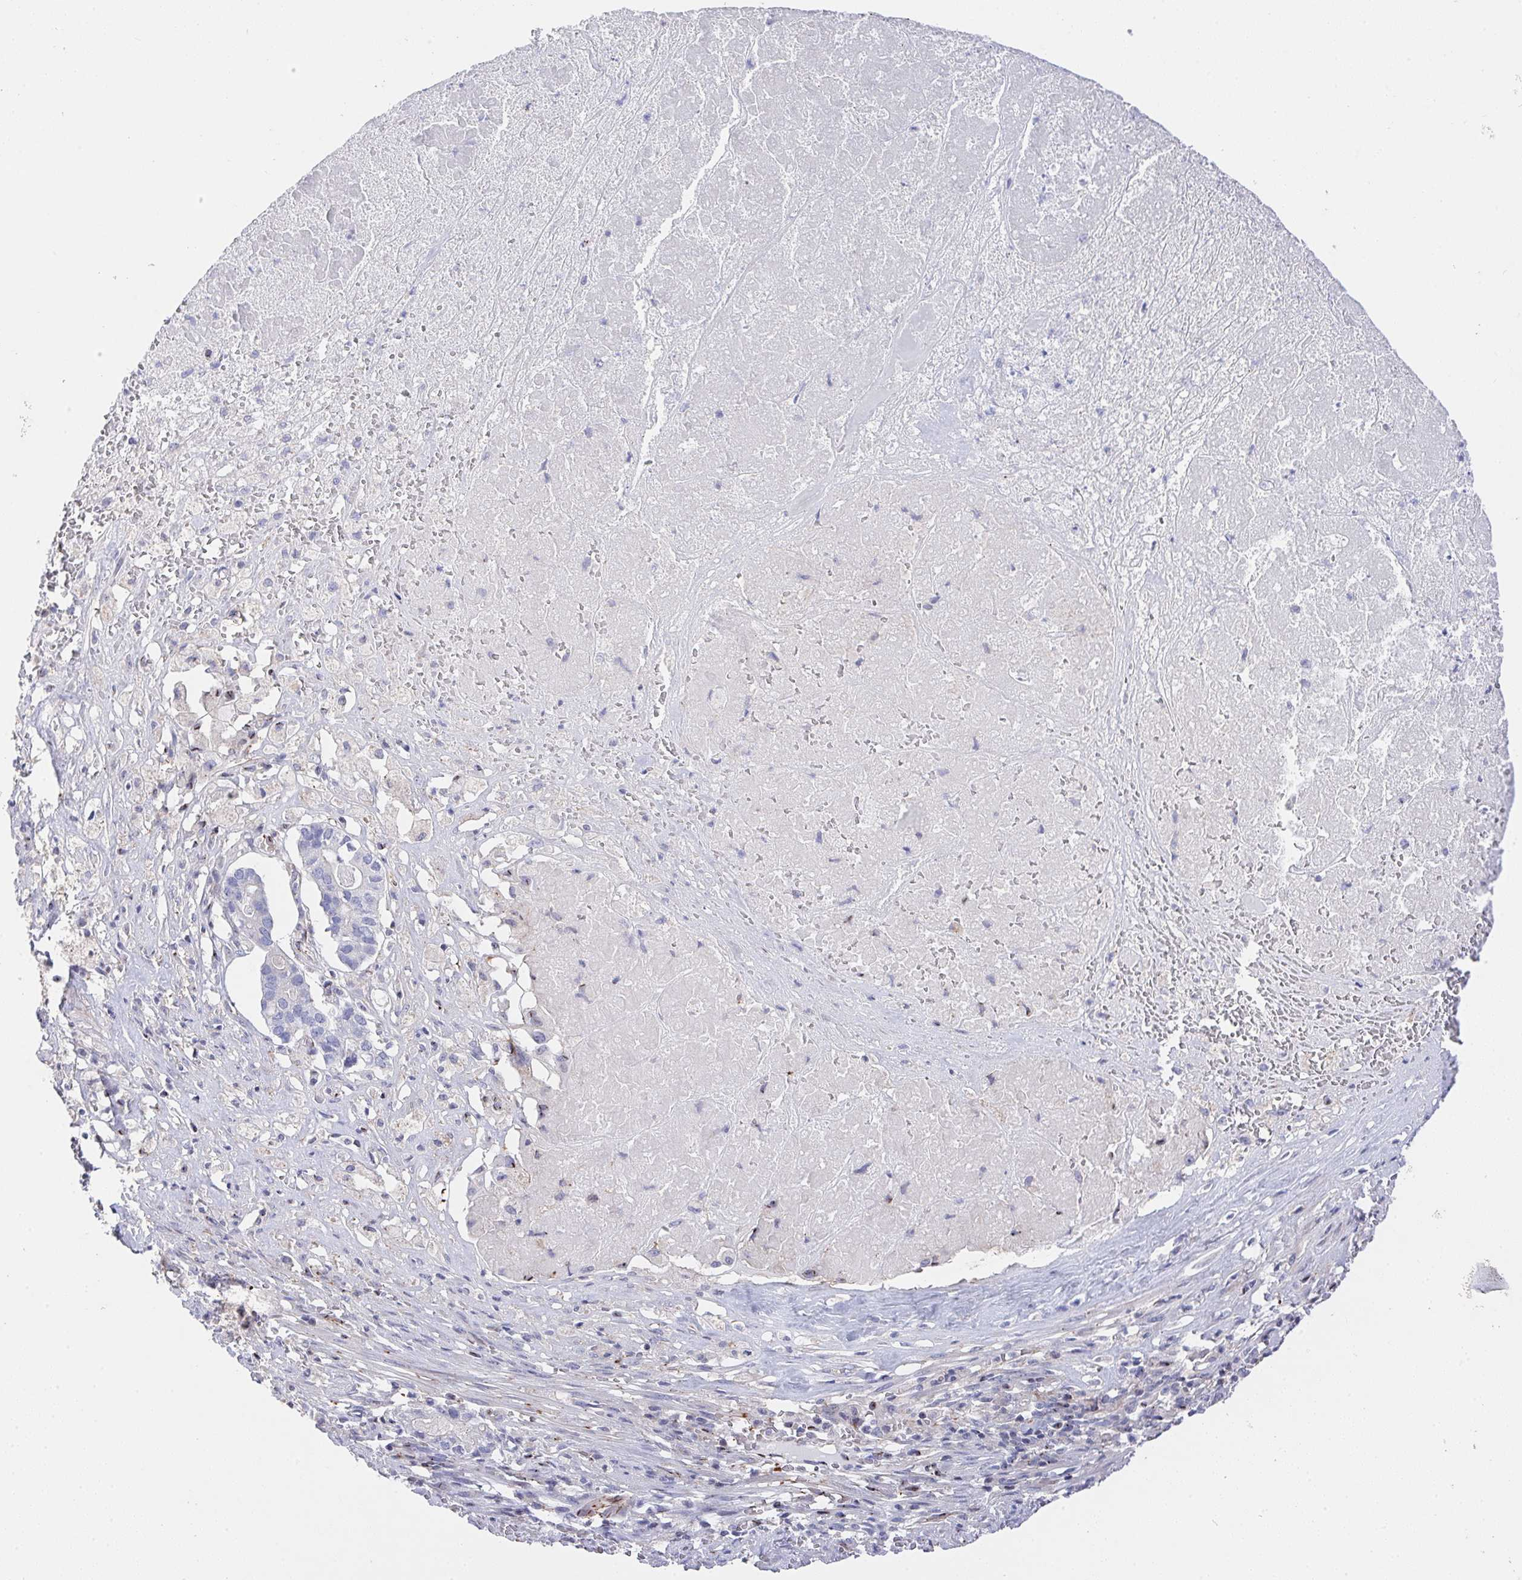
{"staining": {"intensity": "negative", "quantity": "none", "location": "none"}, "tissue": "pancreatic cancer", "cell_type": "Tumor cells", "image_type": "cancer", "snomed": [{"axis": "morphology", "description": "Adenocarcinoma, NOS"}, {"axis": "topography", "description": "Pancreas"}], "caption": "Pancreatic cancer (adenocarcinoma) was stained to show a protein in brown. There is no significant positivity in tumor cells.", "gene": "PRG3", "patient": {"sex": "male", "age": 50}}